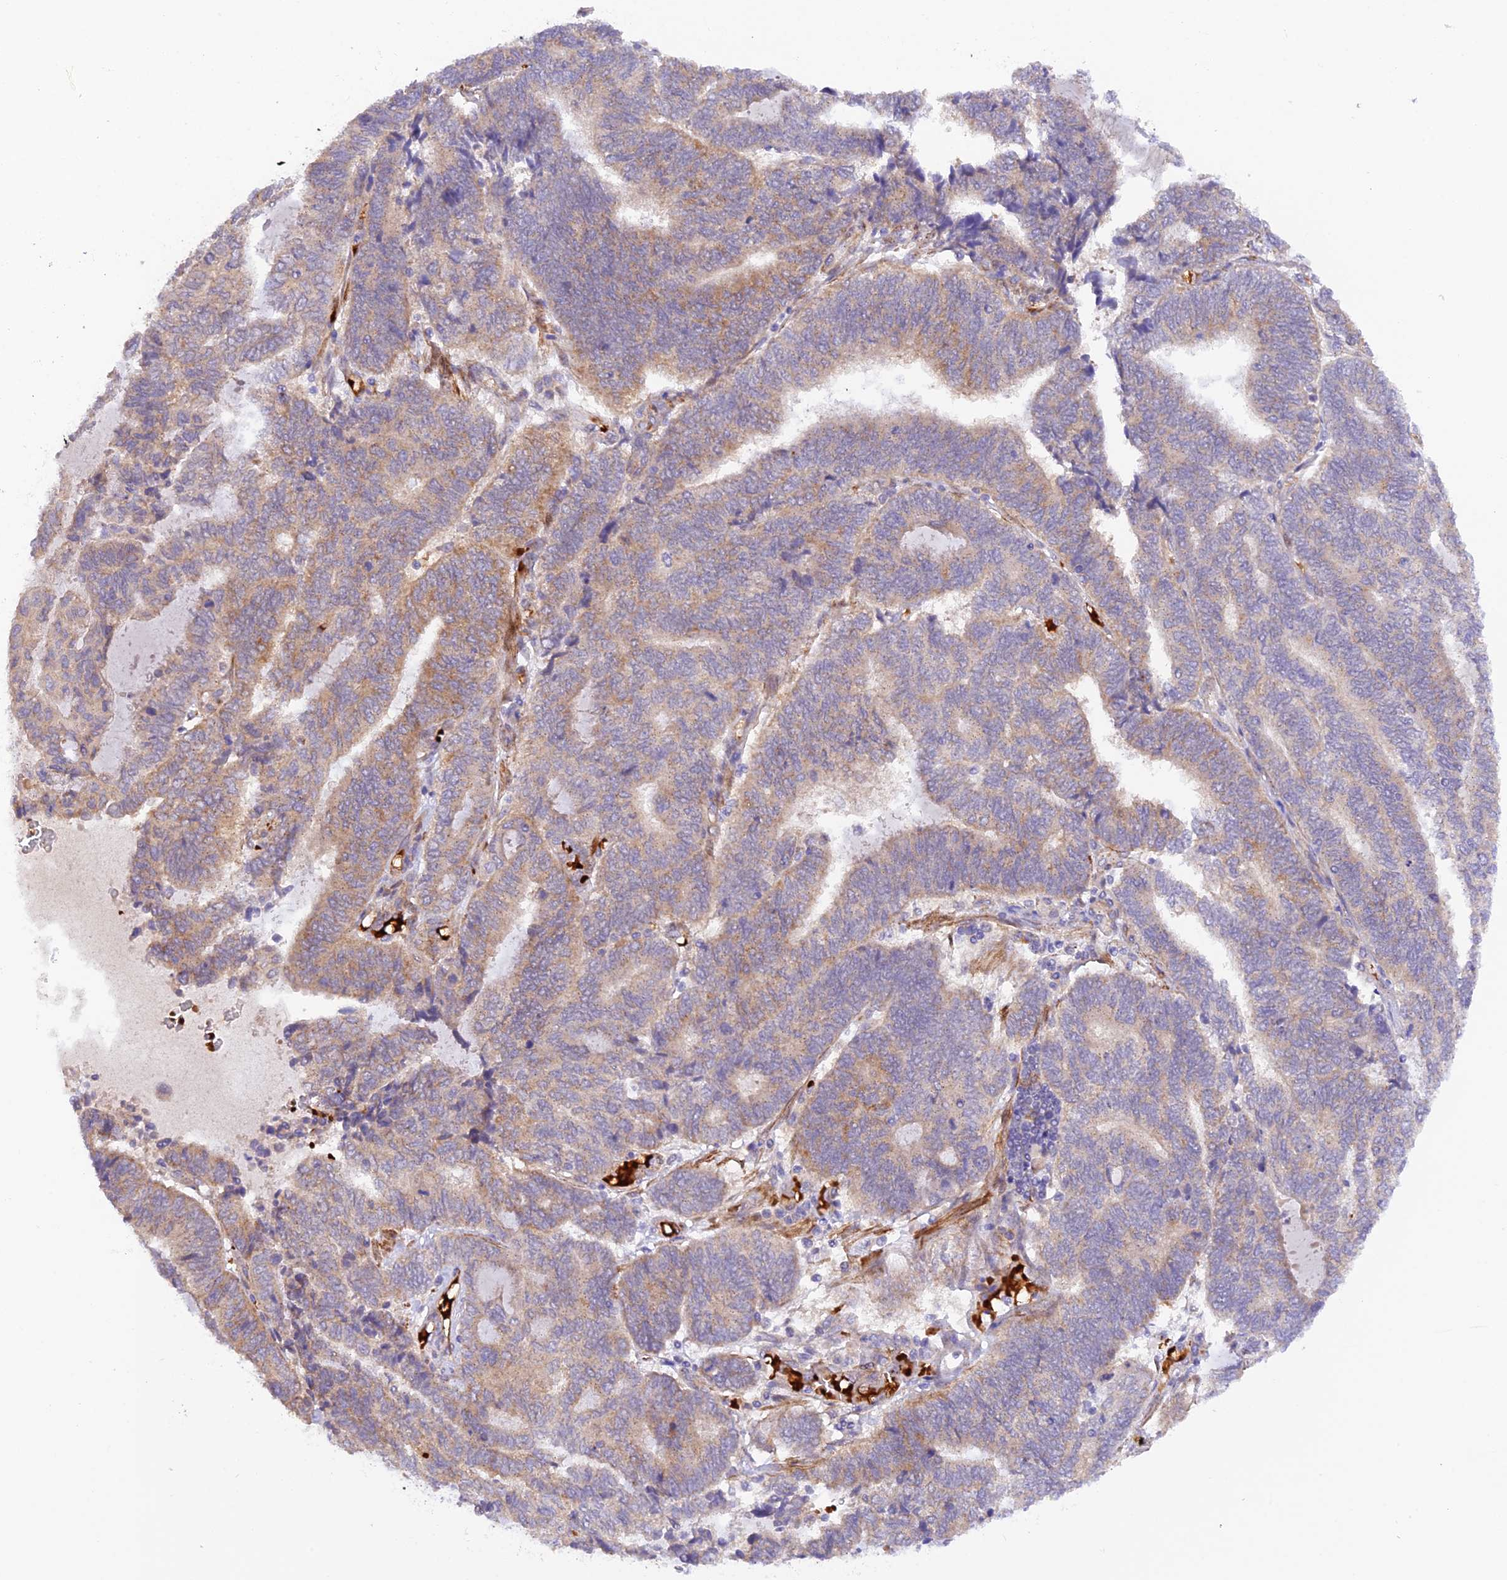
{"staining": {"intensity": "moderate", "quantity": "<25%", "location": "cytoplasmic/membranous"}, "tissue": "endometrial cancer", "cell_type": "Tumor cells", "image_type": "cancer", "snomed": [{"axis": "morphology", "description": "Adenocarcinoma, NOS"}, {"axis": "topography", "description": "Uterus"}, {"axis": "topography", "description": "Endometrium"}], "caption": "Protein expression analysis of human adenocarcinoma (endometrial) reveals moderate cytoplasmic/membranous expression in about <25% of tumor cells.", "gene": "WDFY4", "patient": {"sex": "female", "age": 70}}